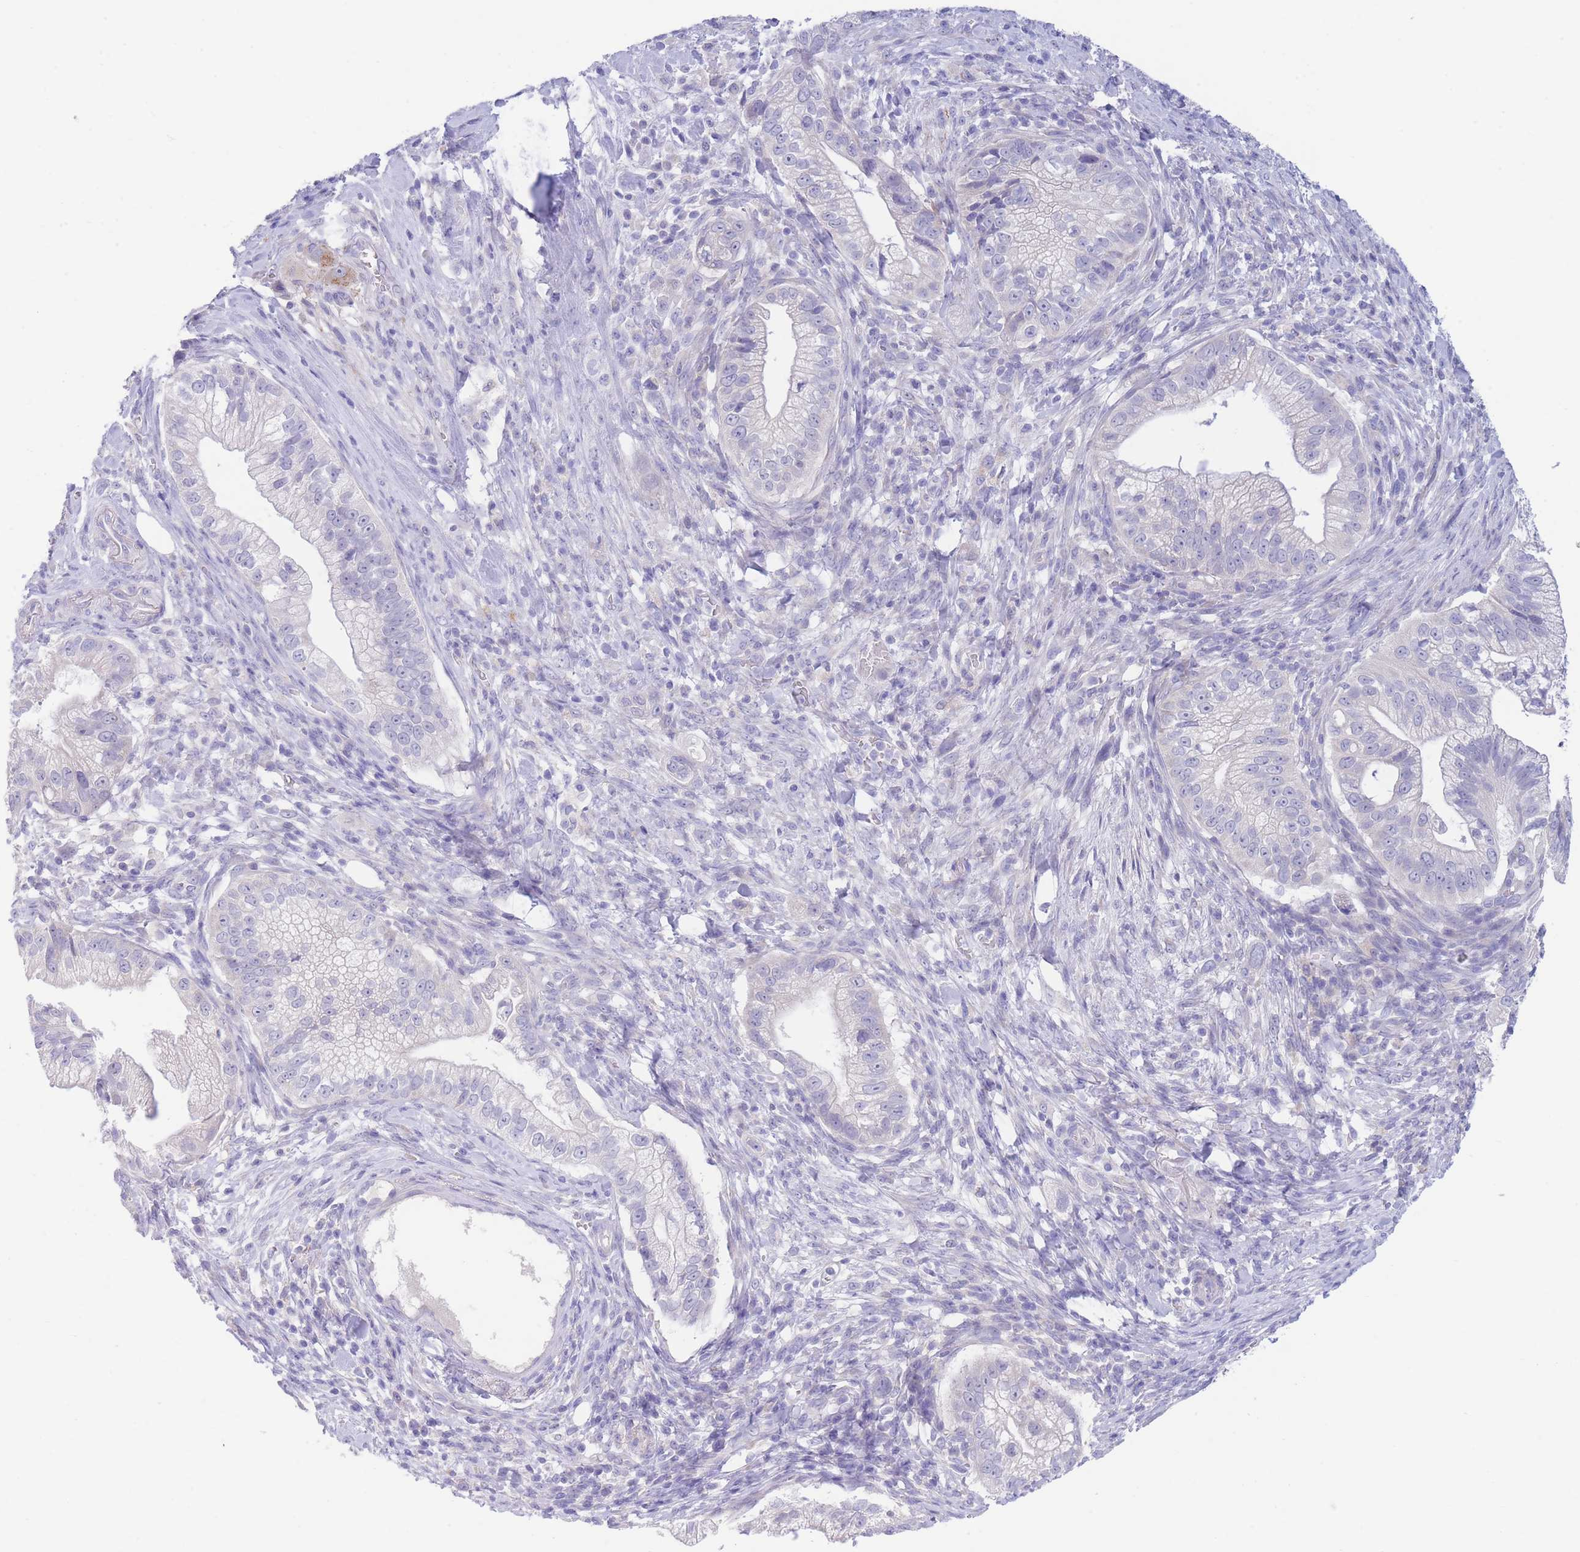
{"staining": {"intensity": "negative", "quantity": "none", "location": "none"}, "tissue": "pancreatic cancer", "cell_type": "Tumor cells", "image_type": "cancer", "snomed": [{"axis": "morphology", "description": "Adenocarcinoma, NOS"}, {"axis": "topography", "description": "Pancreas"}], "caption": "This is an immunohistochemistry micrograph of human pancreatic cancer (adenocarcinoma). There is no staining in tumor cells.", "gene": "PCDHB3", "patient": {"sex": "male", "age": 70}}